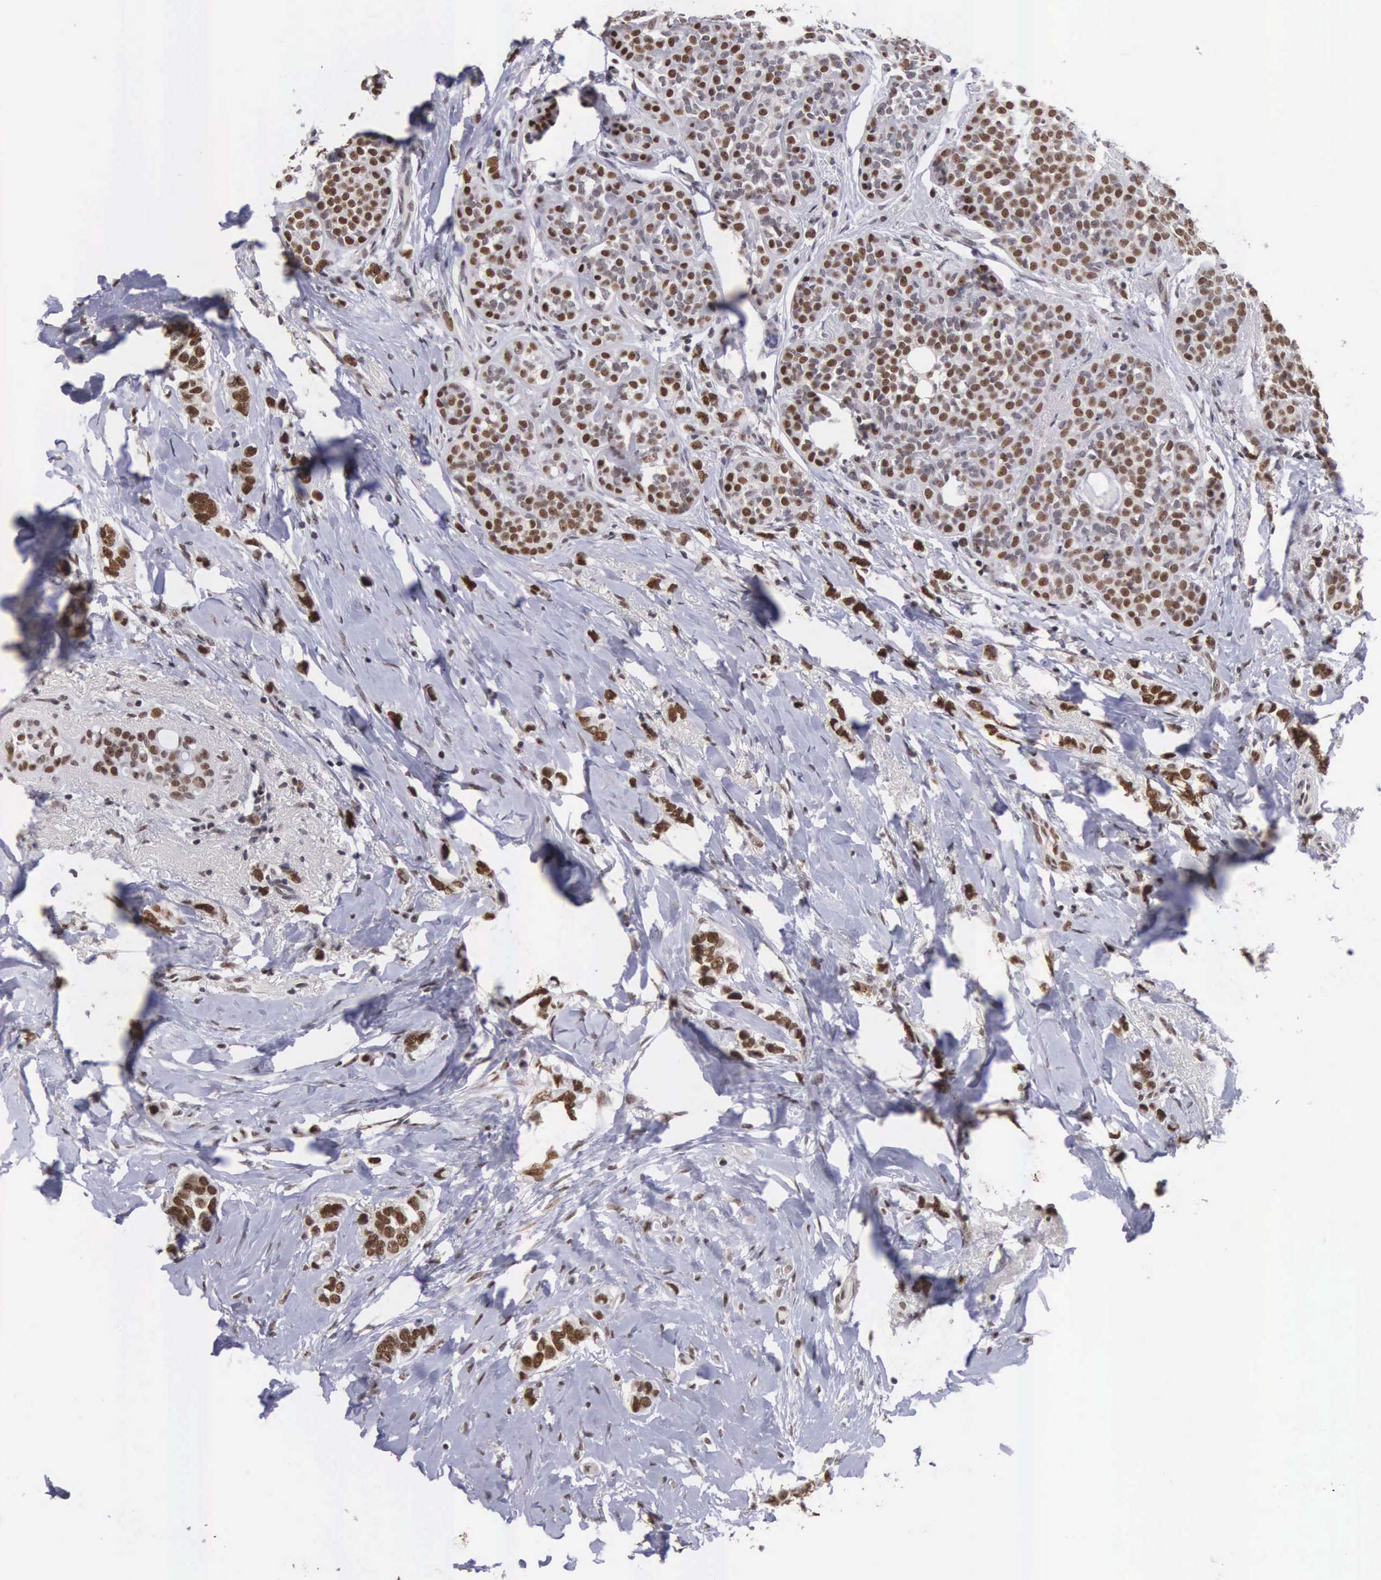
{"staining": {"intensity": "moderate", "quantity": ">75%", "location": "nuclear"}, "tissue": "breast cancer", "cell_type": "Tumor cells", "image_type": "cancer", "snomed": [{"axis": "morphology", "description": "Duct carcinoma"}, {"axis": "topography", "description": "Breast"}], "caption": "An immunohistochemistry (IHC) photomicrograph of neoplastic tissue is shown. Protein staining in brown labels moderate nuclear positivity in breast cancer (infiltrating ductal carcinoma) within tumor cells.", "gene": "ZNF275", "patient": {"sex": "female", "age": 72}}